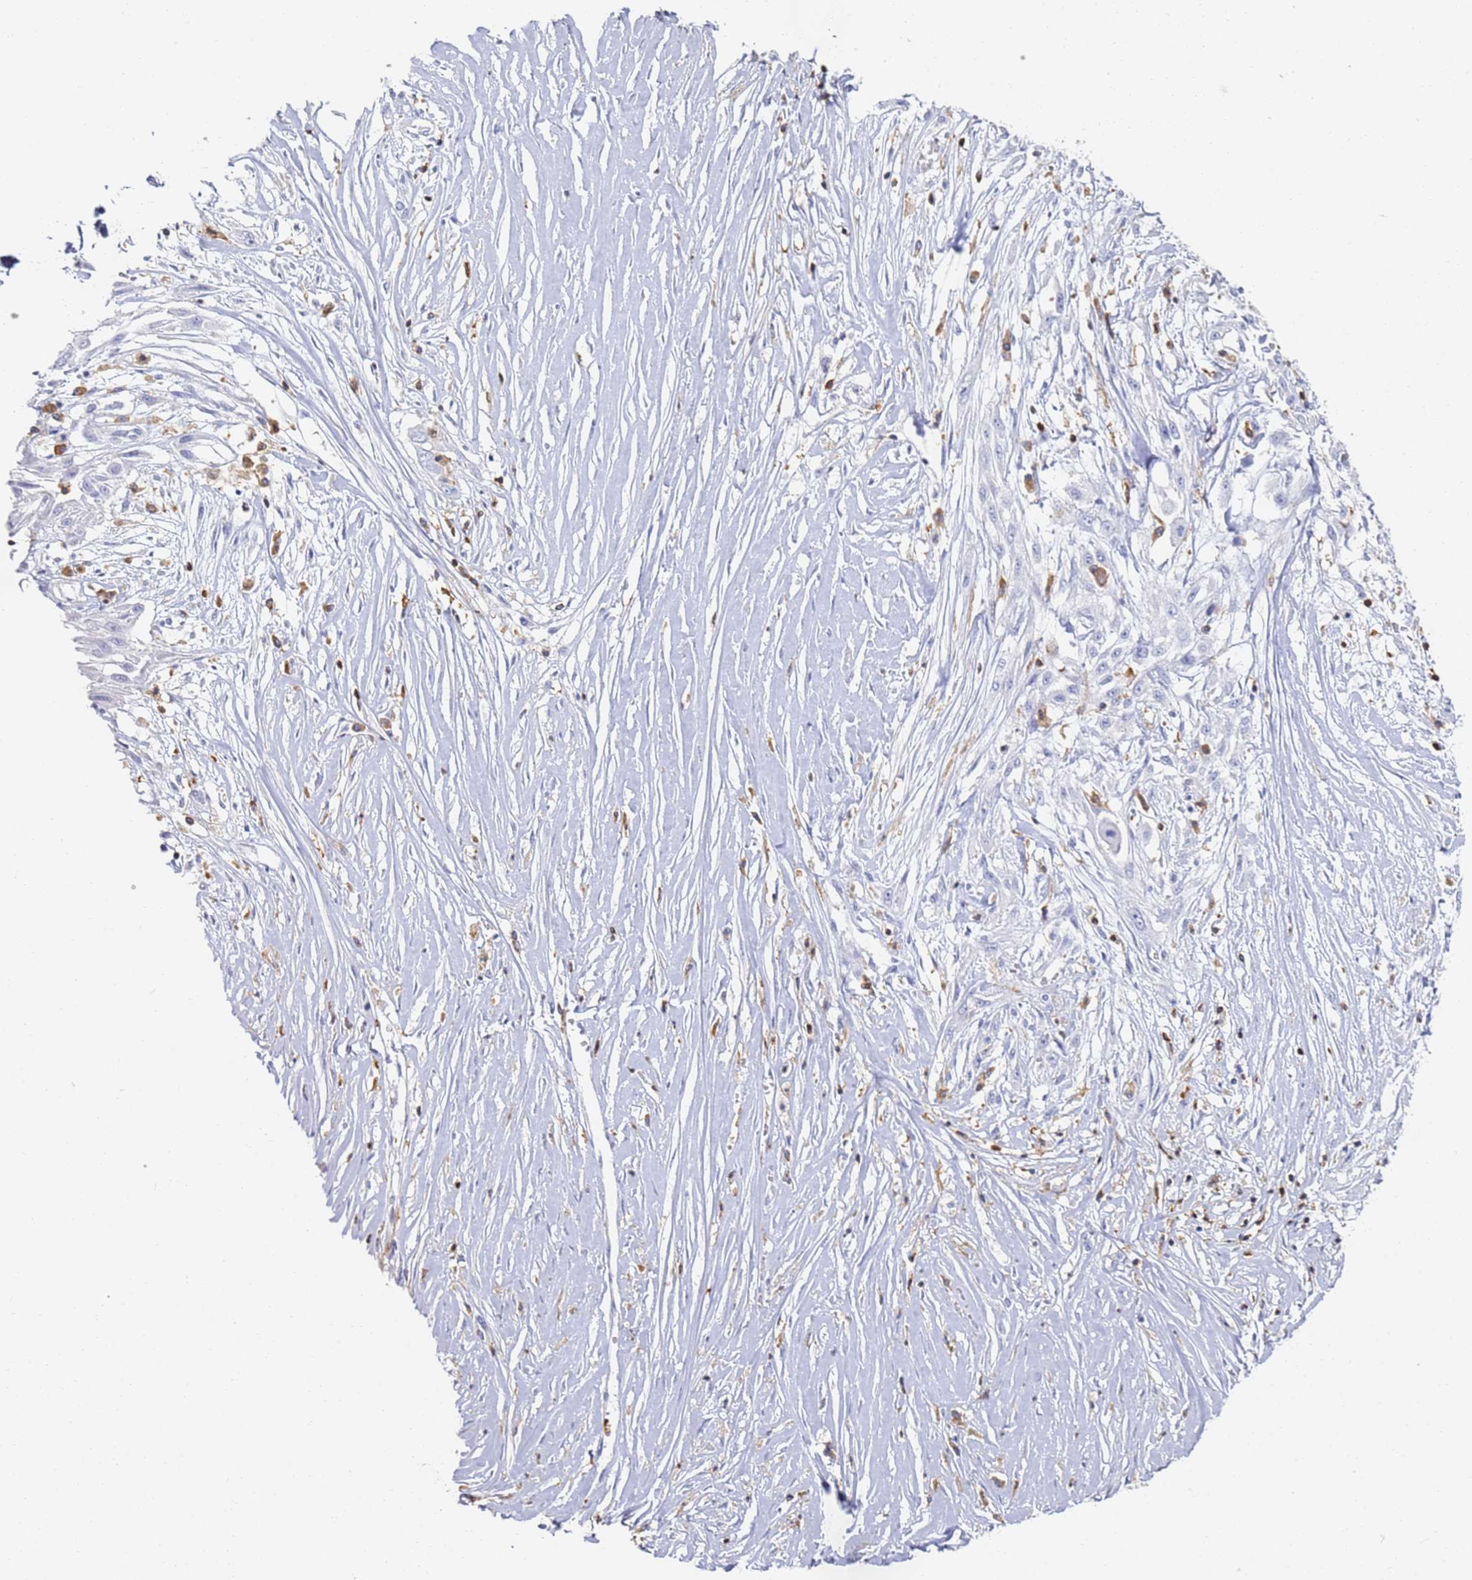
{"staining": {"intensity": "negative", "quantity": "none", "location": "none"}, "tissue": "skin cancer", "cell_type": "Tumor cells", "image_type": "cancer", "snomed": [{"axis": "morphology", "description": "Squamous cell carcinoma, NOS"}, {"axis": "morphology", "description": "Squamous cell carcinoma, metastatic, NOS"}, {"axis": "topography", "description": "Skin"}, {"axis": "topography", "description": "Lymph node"}], "caption": "The immunohistochemistry photomicrograph has no significant expression in tumor cells of skin cancer (metastatic squamous cell carcinoma) tissue.", "gene": "BIN2", "patient": {"sex": "male", "age": 75}}